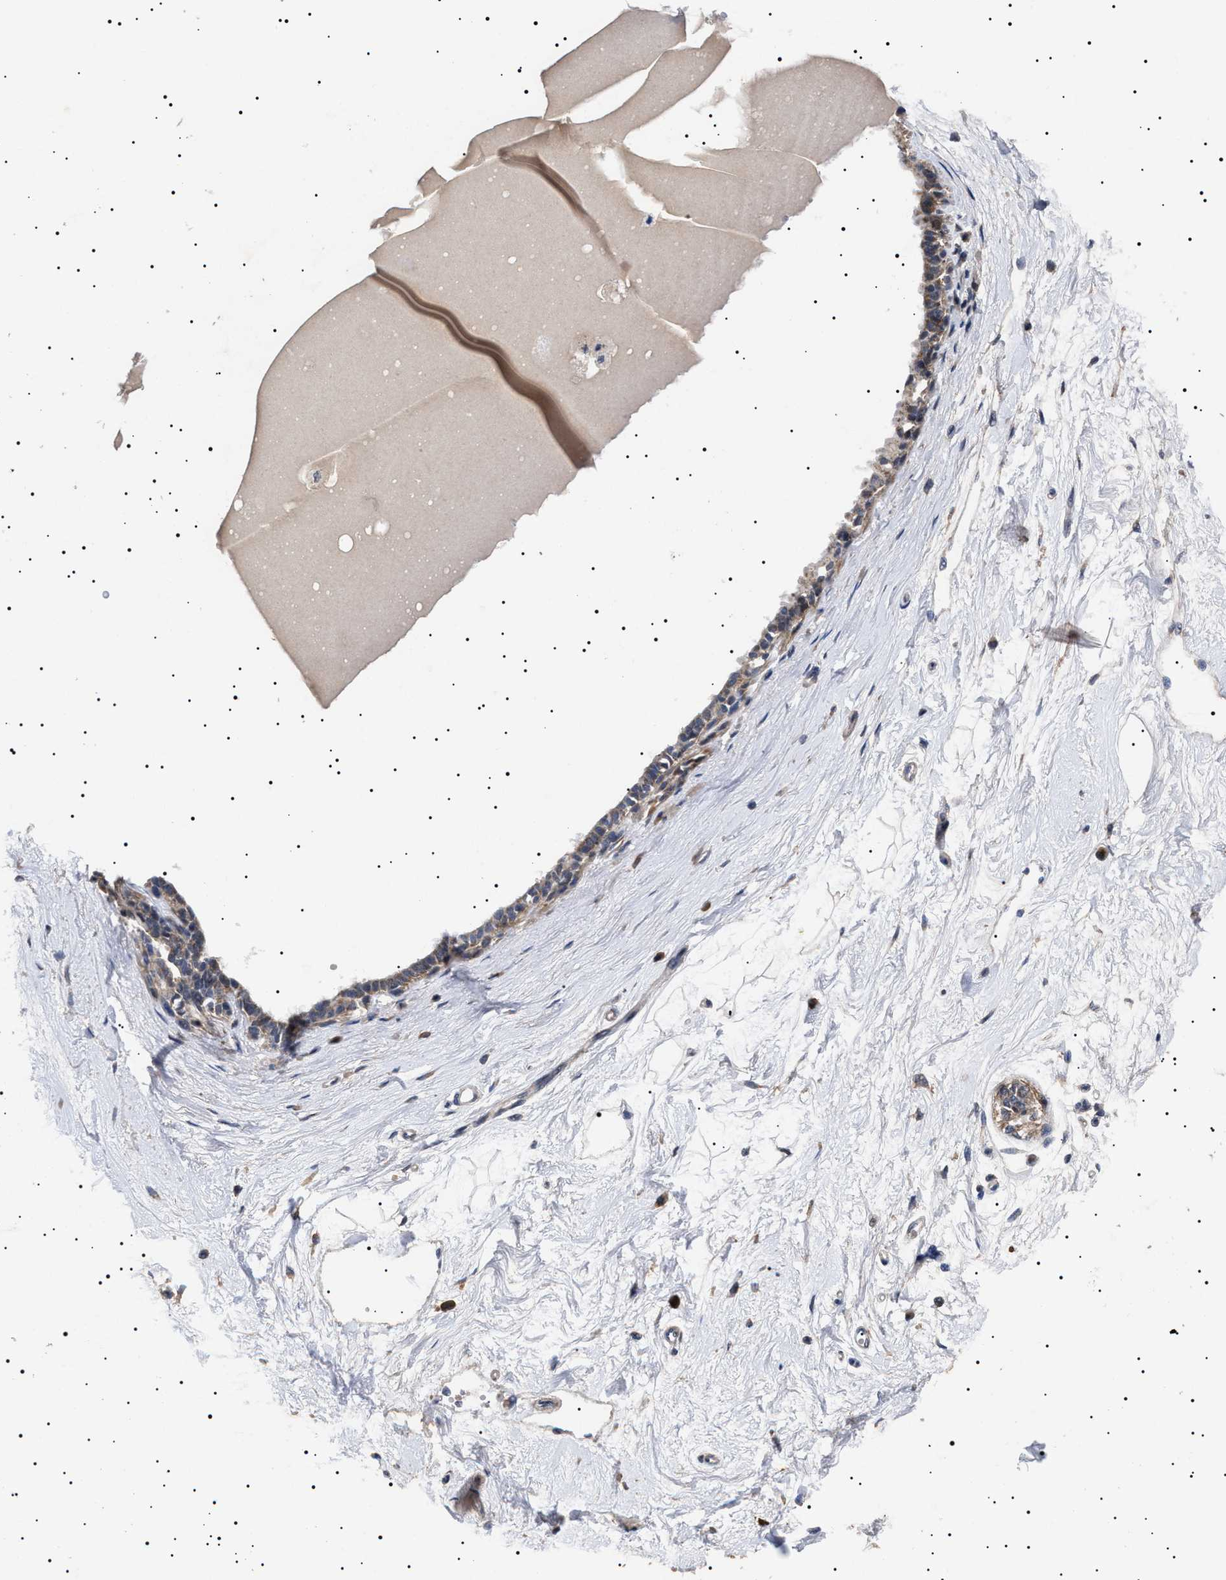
{"staining": {"intensity": "negative", "quantity": "none", "location": "none"}, "tissue": "breast", "cell_type": "Adipocytes", "image_type": "normal", "snomed": [{"axis": "morphology", "description": "Normal tissue, NOS"}, {"axis": "topography", "description": "Breast"}], "caption": "Immunohistochemistry (IHC) of benign breast reveals no positivity in adipocytes.", "gene": "RAB34", "patient": {"sex": "female", "age": 45}}